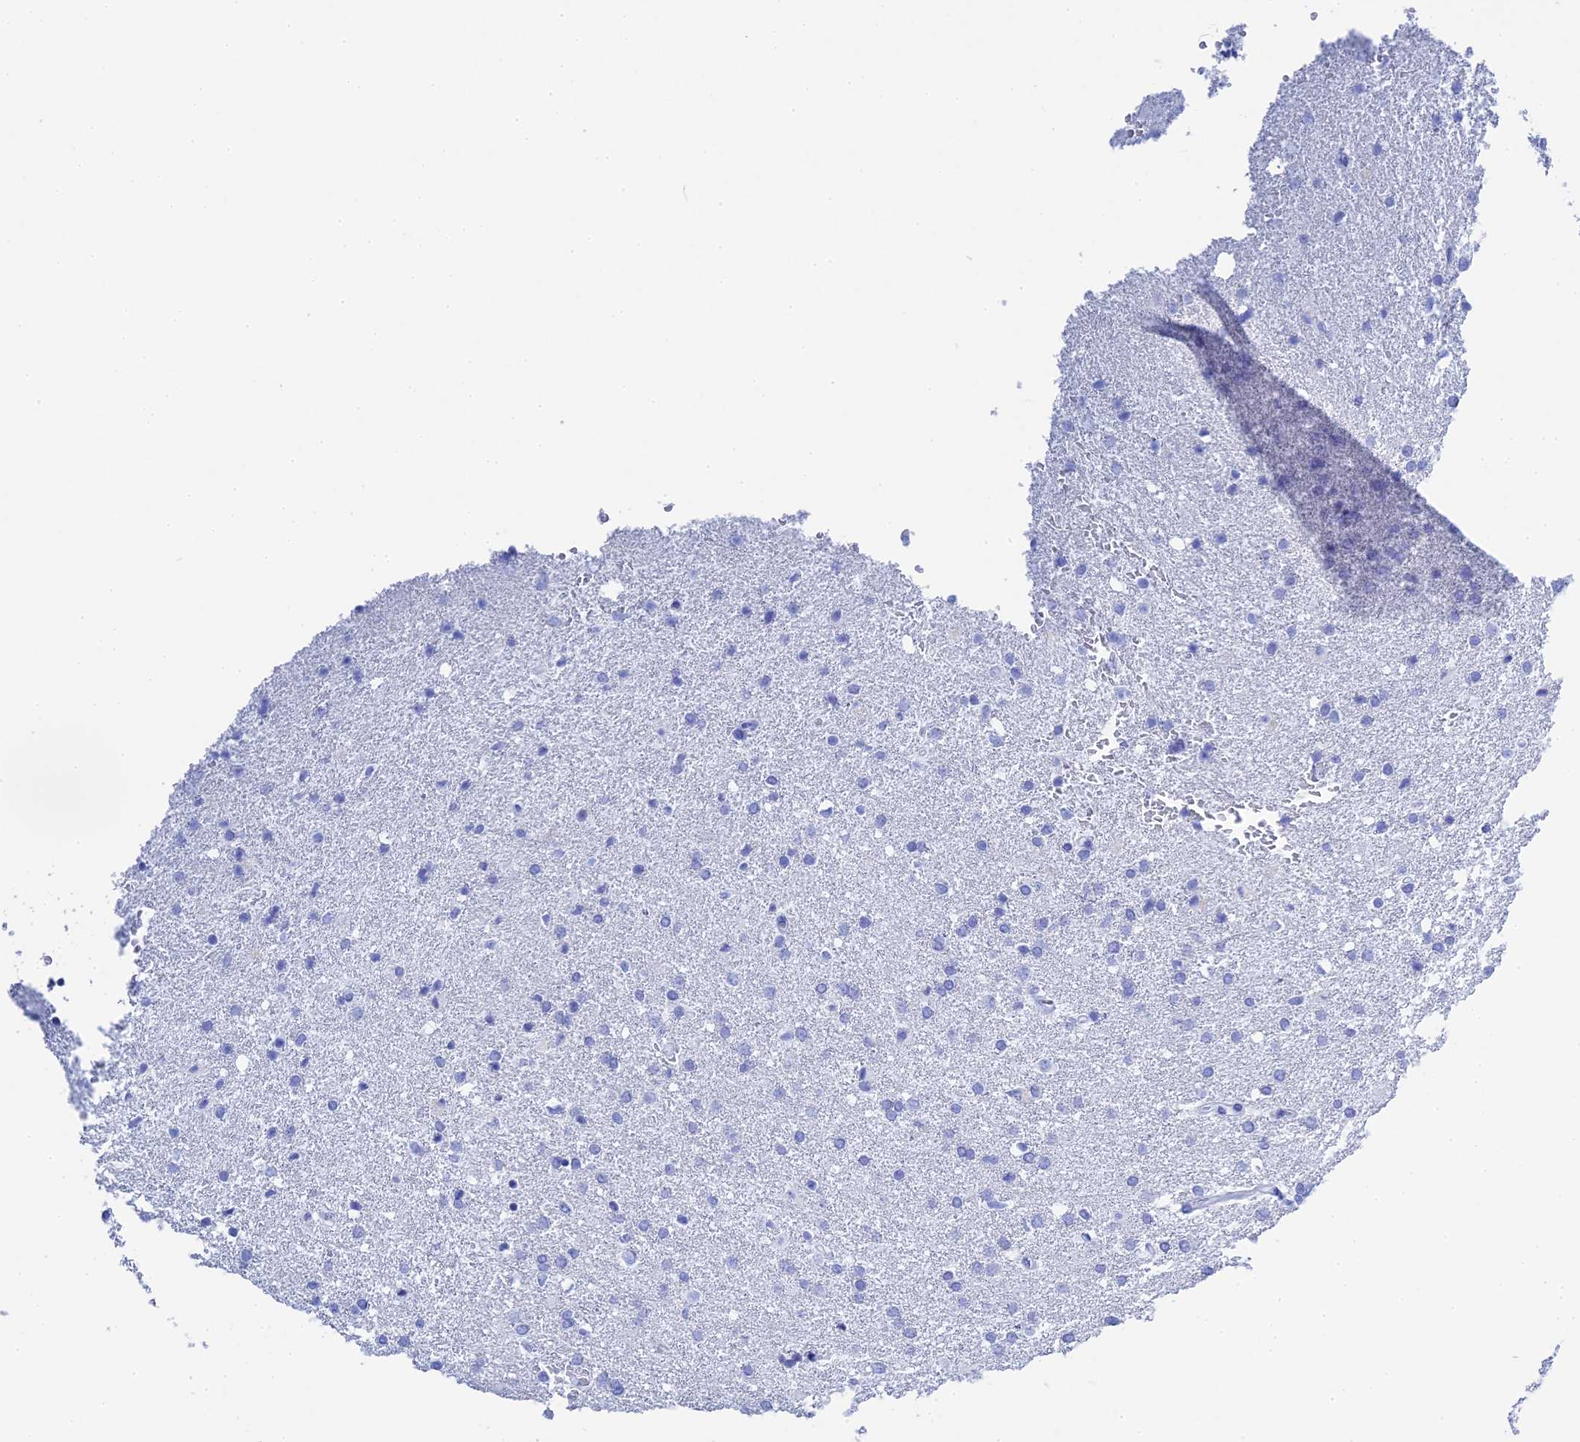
{"staining": {"intensity": "negative", "quantity": "none", "location": "none"}, "tissue": "glioma", "cell_type": "Tumor cells", "image_type": "cancer", "snomed": [{"axis": "morphology", "description": "Glioma, malignant, High grade"}, {"axis": "topography", "description": "Brain"}], "caption": "Photomicrograph shows no protein expression in tumor cells of malignant glioma (high-grade) tissue.", "gene": "TEX101", "patient": {"sex": "male", "age": 72}}